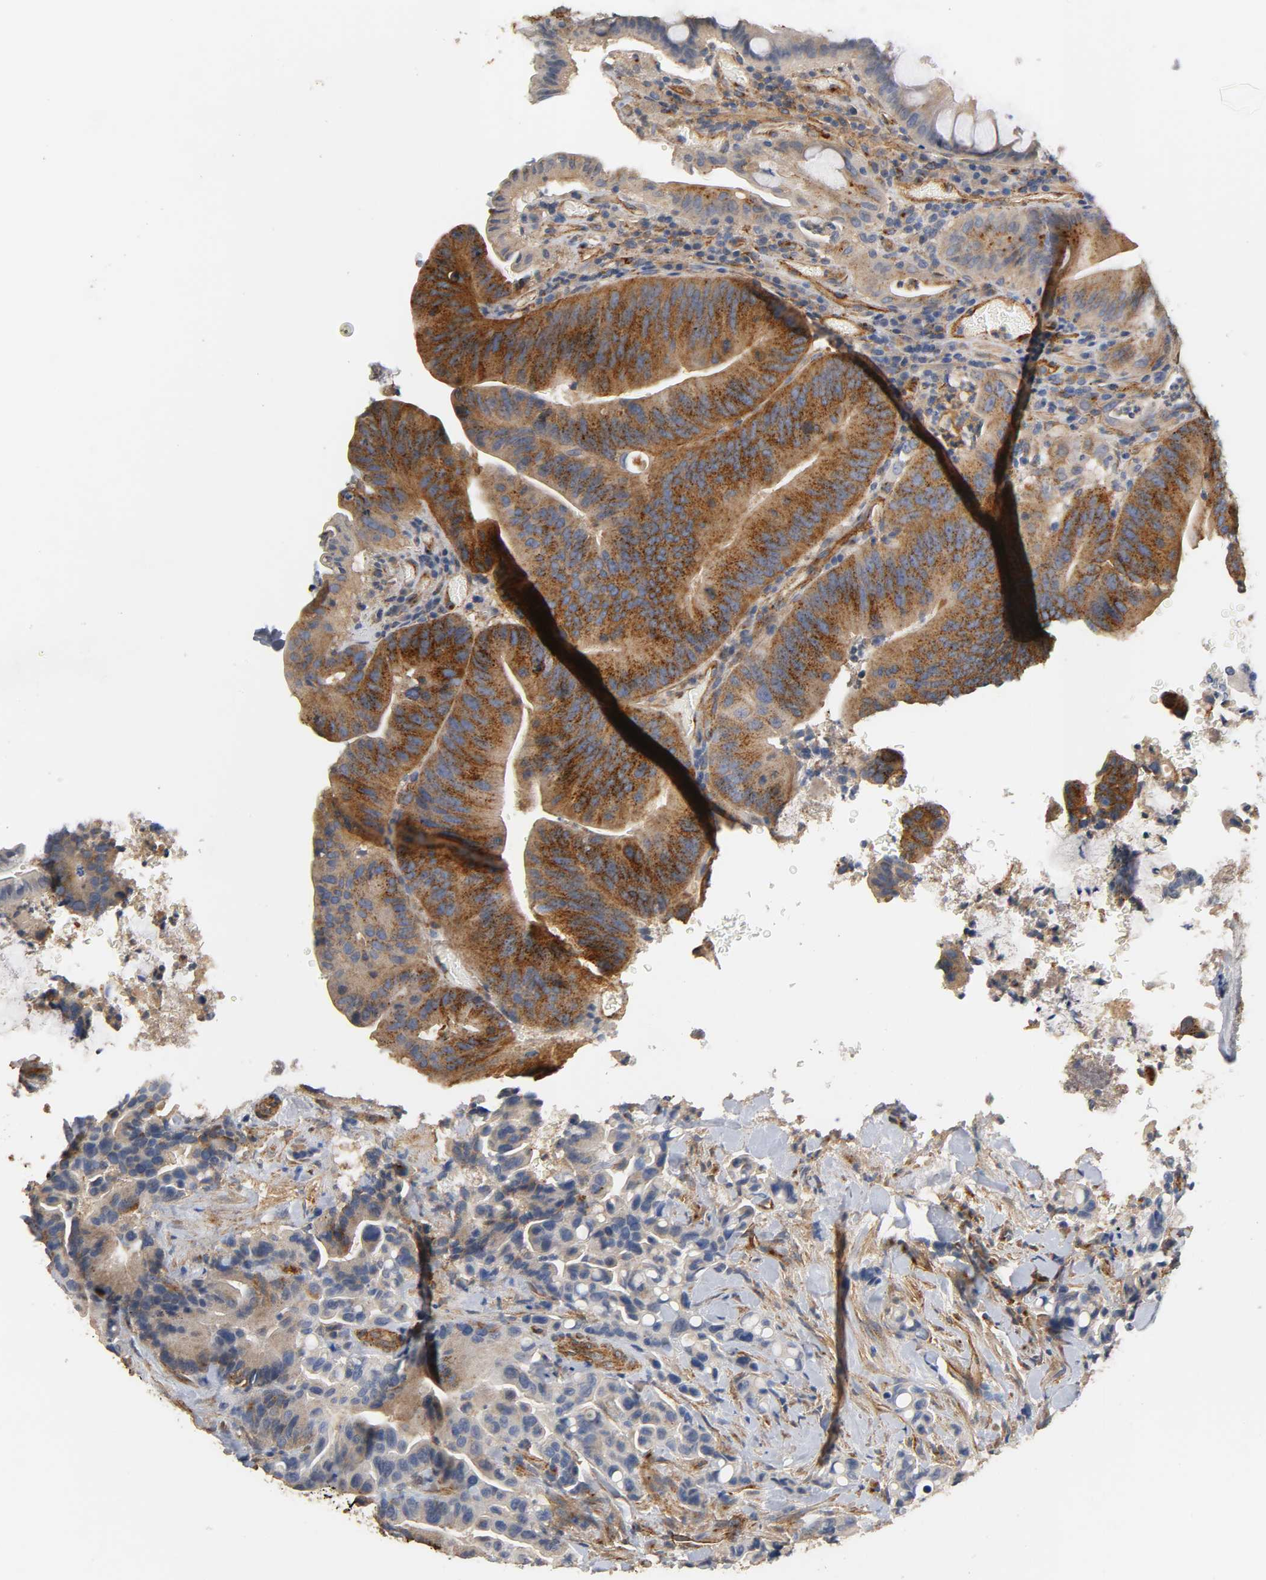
{"staining": {"intensity": "strong", "quantity": "25%-75%", "location": "cytoplasmic/membranous"}, "tissue": "colorectal cancer", "cell_type": "Tumor cells", "image_type": "cancer", "snomed": [{"axis": "morphology", "description": "Normal tissue, NOS"}, {"axis": "morphology", "description": "Adenocarcinoma, NOS"}, {"axis": "topography", "description": "Colon"}], "caption": "The histopathology image displays a brown stain indicating the presence of a protein in the cytoplasmic/membranous of tumor cells in adenocarcinoma (colorectal).", "gene": "IFITM3", "patient": {"sex": "male", "age": 82}}